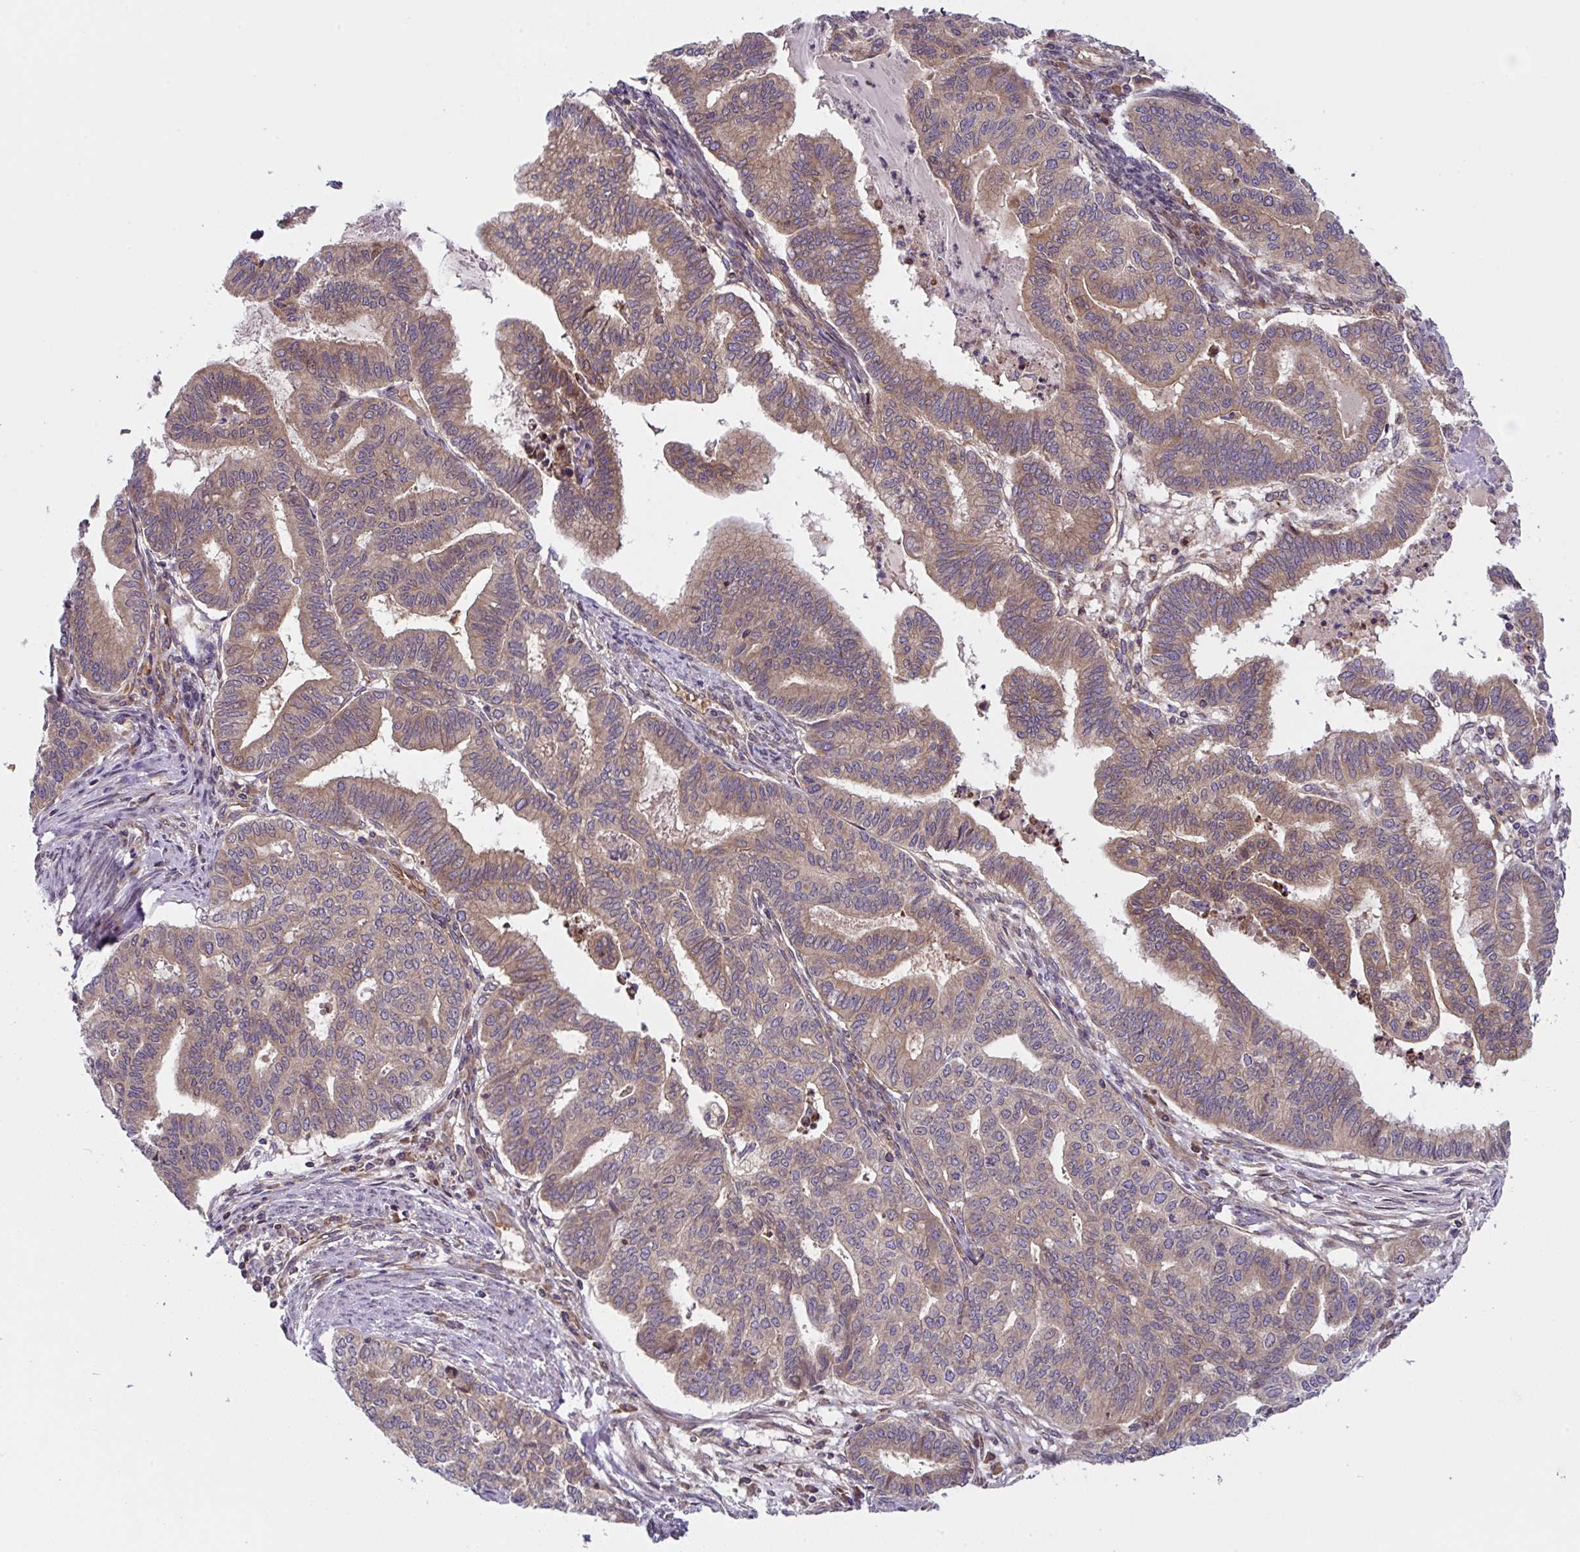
{"staining": {"intensity": "weak", "quantity": "25%-75%", "location": "cytoplasmic/membranous"}, "tissue": "endometrial cancer", "cell_type": "Tumor cells", "image_type": "cancer", "snomed": [{"axis": "morphology", "description": "Adenocarcinoma, NOS"}, {"axis": "topography", "description": "Endometrium"}], "caption": "This is a photomicrograph of immunohistochemistry (IHC) staining of endometrial adenocarcinoma, which shows weak expression in the cytoplasmic/membranous of tumor cells.", "gene": "APOBEC3D", "patient": {"sex": "female", "age": 79}}